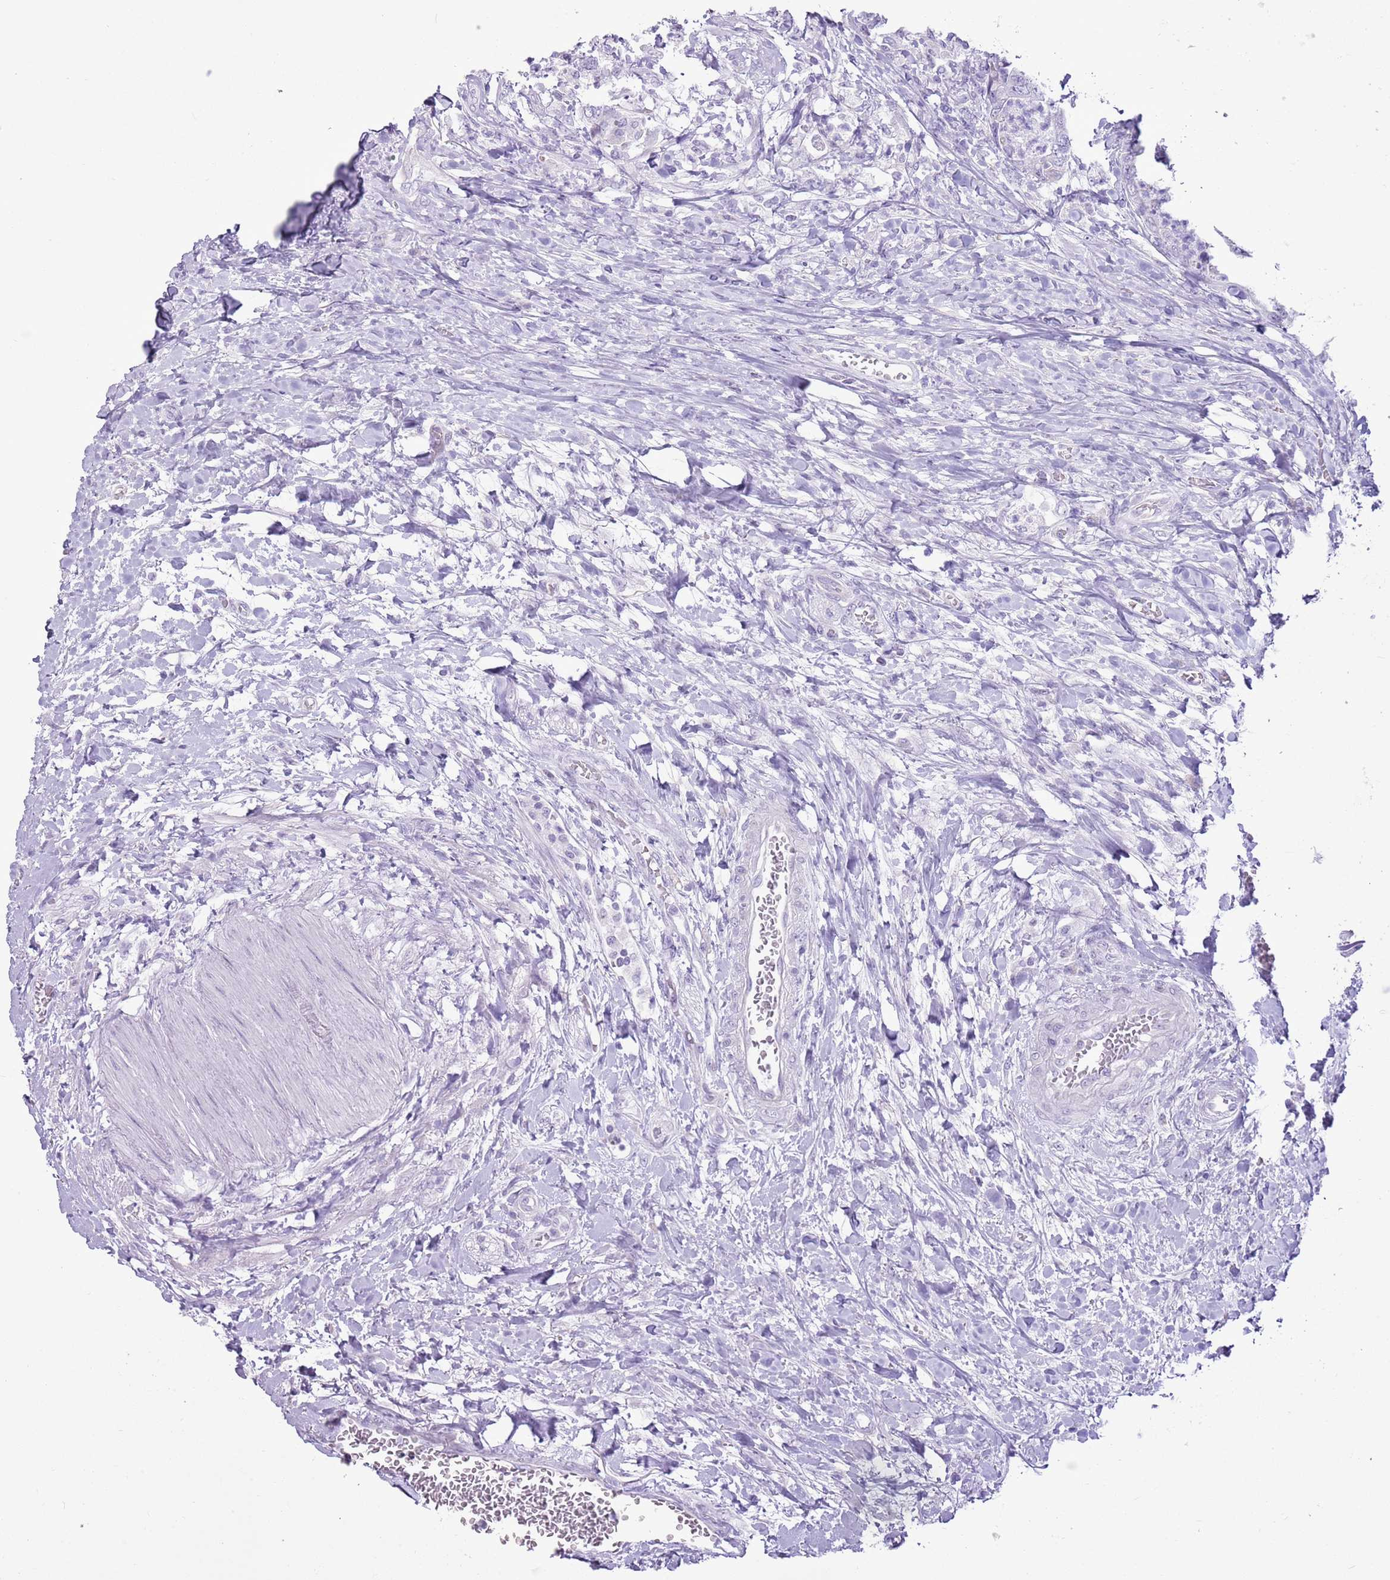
{"staining": {"intensity": "negative", "quantity": "none", "location": "none"}, "tissue": "colorectal cancer", "cell_type": "Tumor cells", "image_type": "cancer", "snomed": [{"axis": "morphology", "description": "Adenocarcinoma, NOS"}, {"axis": "topography", "description": "Rectum"}], "caption": "Immunohistochemical staining of human colorectal cancer (adenocarcinoma) displays no significant staining in tumor cells. The staining was performed using DAB to visualize the protein expression in brown, while the nuclei were stained in blue with hematoxylin (Magnification: 20x).", "gene": "RPL3L", "patient": {"sex": "male", "age": 63}}